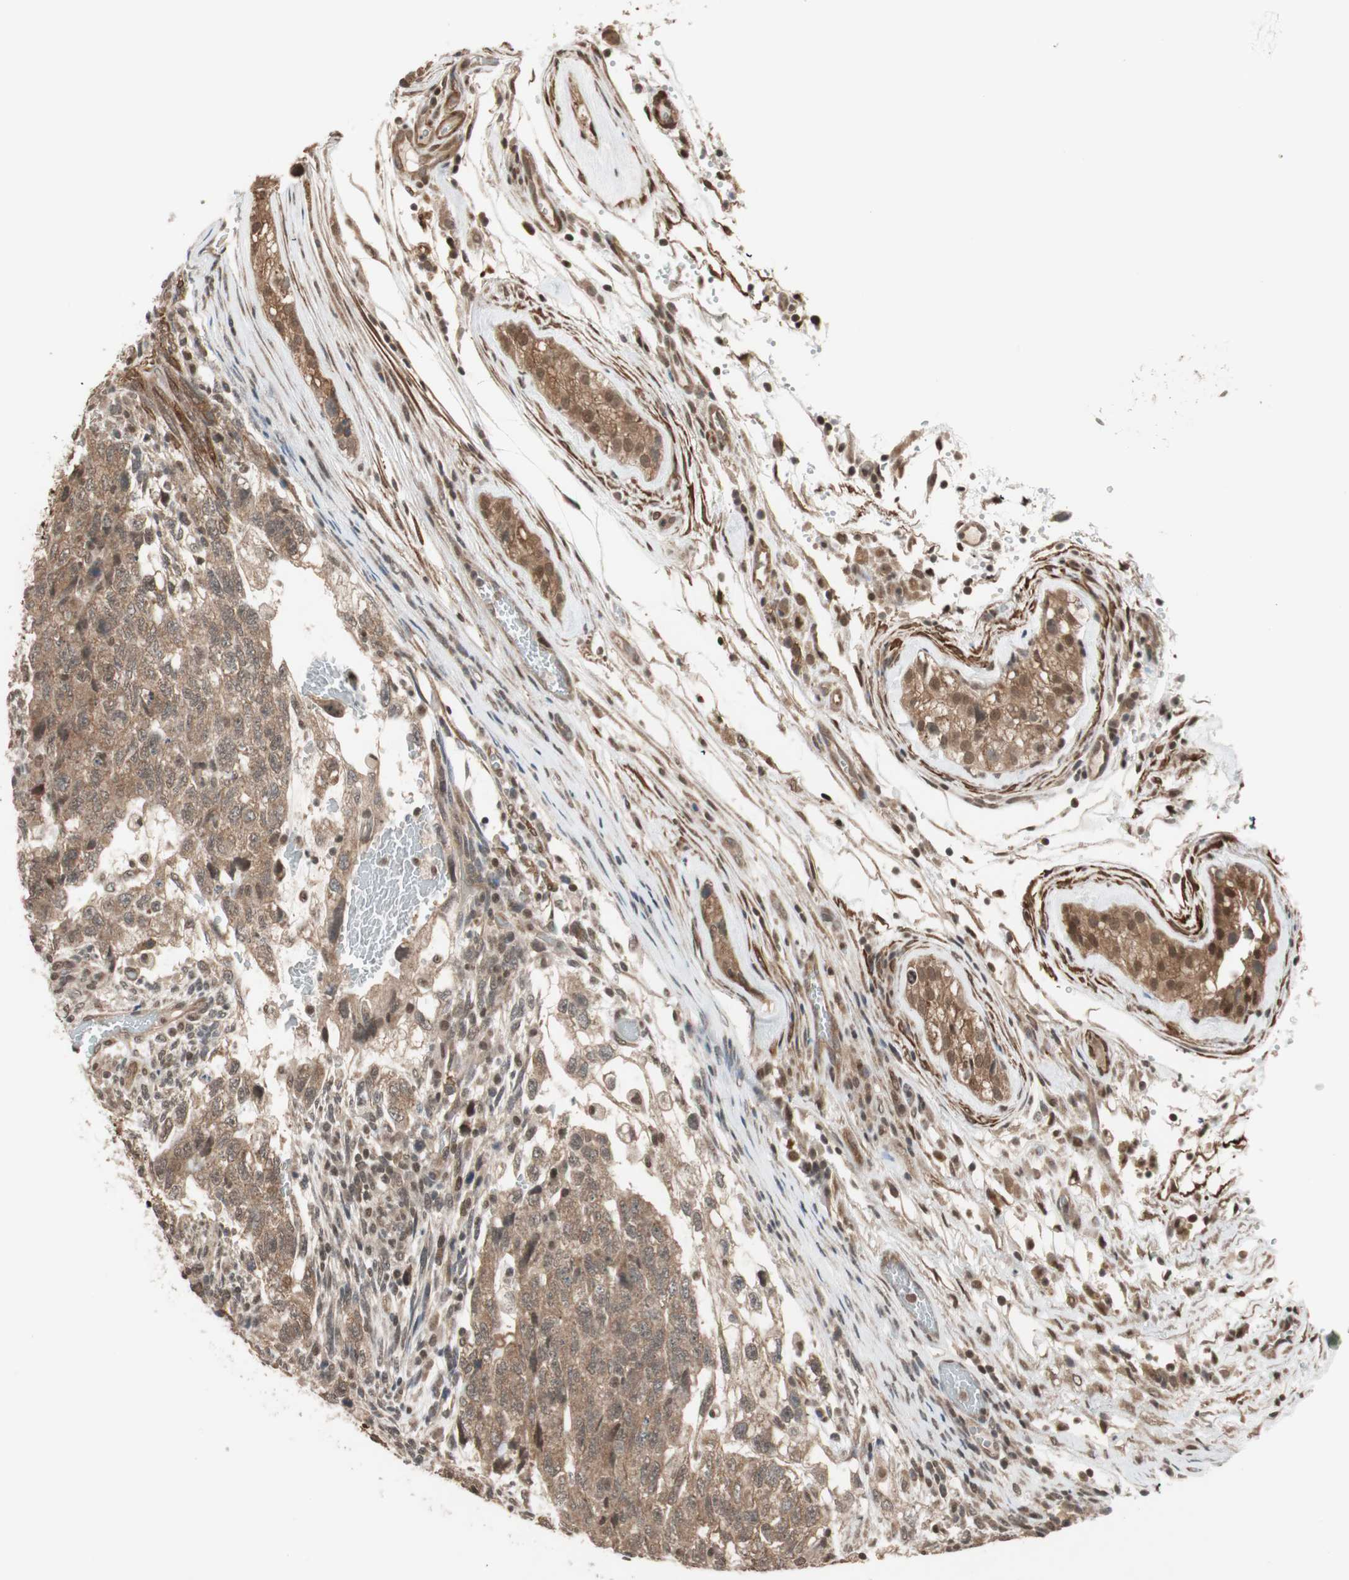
{"staining": {"intensity": "moderate", "quantity": ">75%", "location": "cytoplasmic/membranous"}, "tissue": "testis cancer", "cell_type": "Tumor cells", "image_type": "cancer", "snomed": [{"axis": "morphology", "description": "Normal tissue, NOS"}, {"axis": "morphology", "description": "Carcinoma, Embryonal, NOS"}, {"axis": "topography", "description": "Testis"}], "caption": "Immunohistochemistry histopathology image of embryonal carcinoma (testis) stained for a protein (brown), which displays medium levels of moderate cytoplasmic/membranous expression in about >75% of tumor cells.", "gene": "DRAP1", "patient": {"sex": "male", "age": 36}}